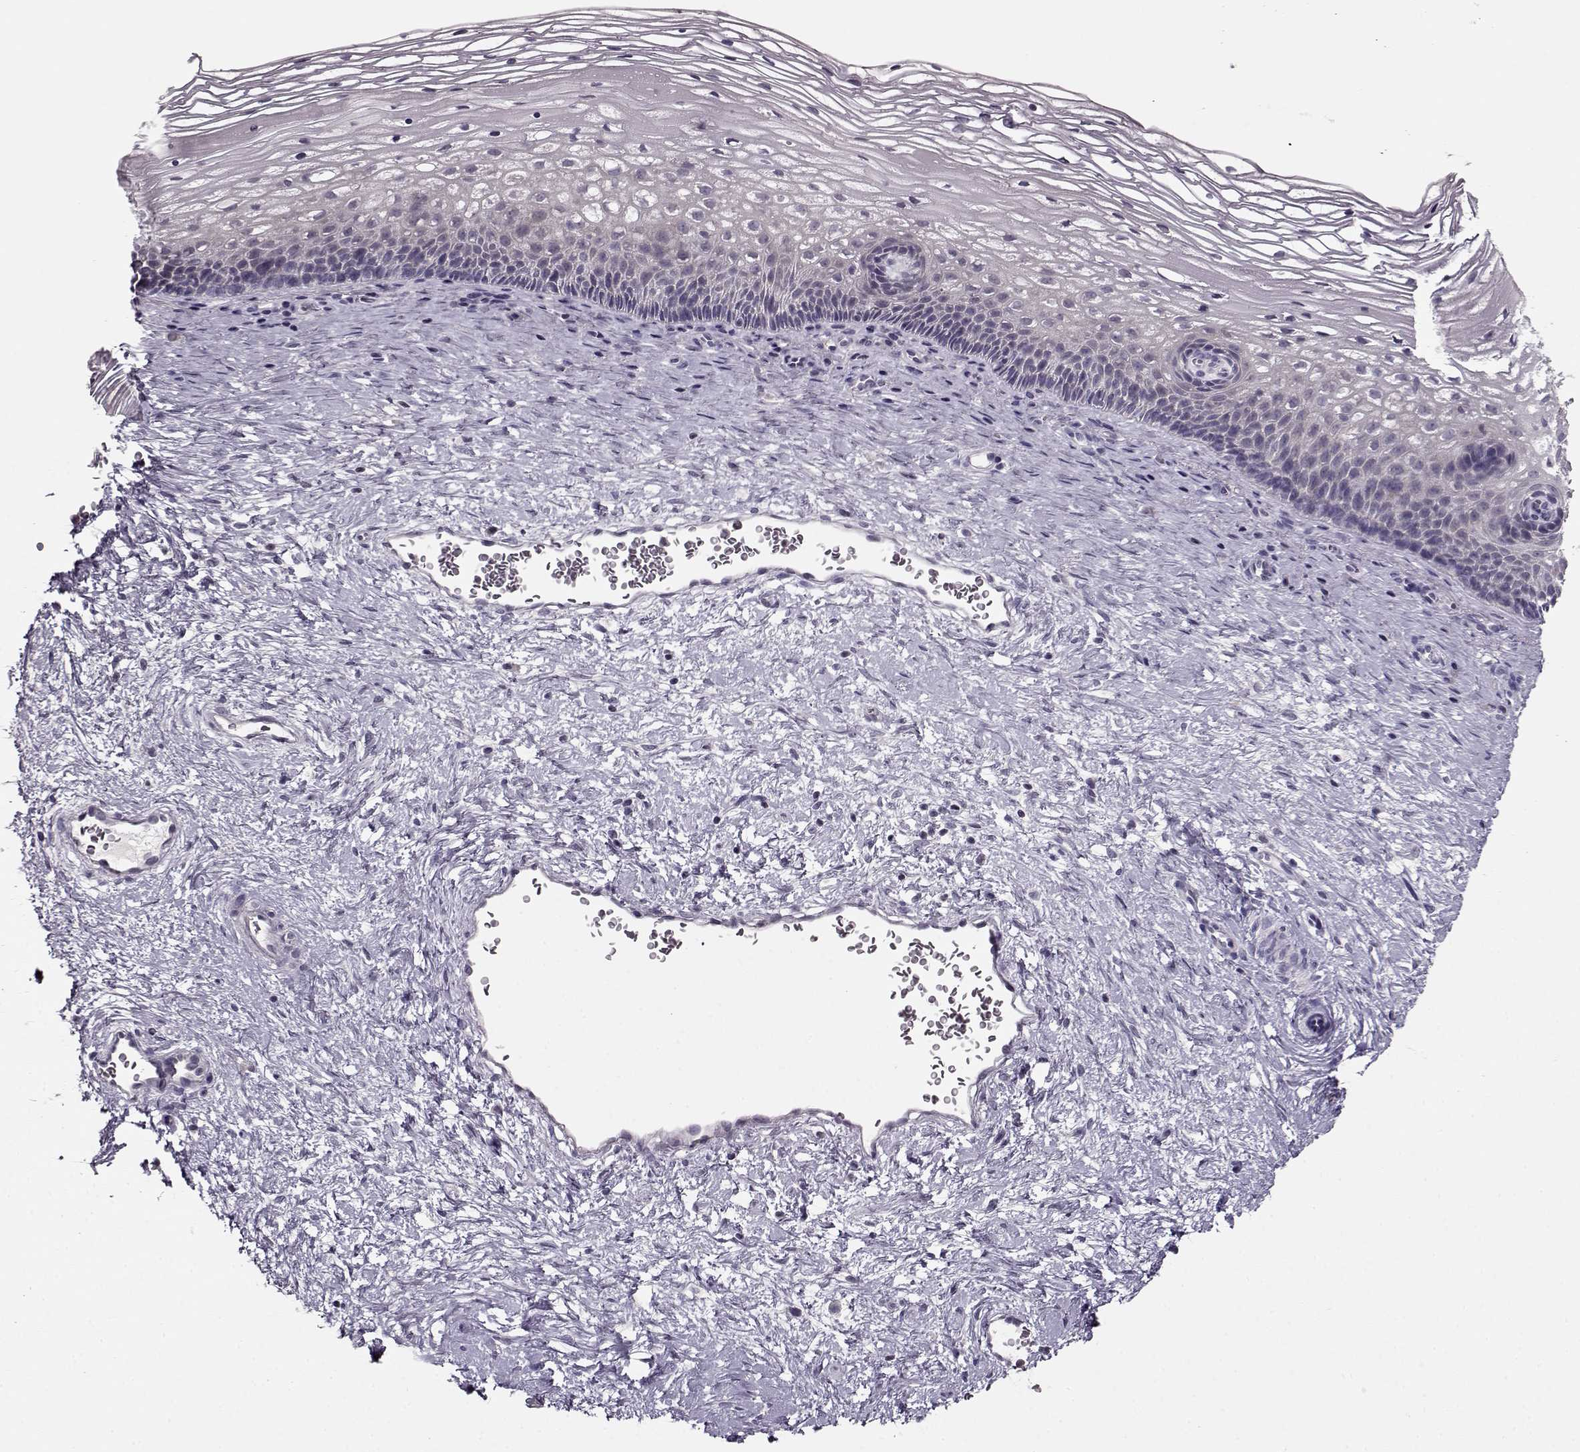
{"staining": {"intensity": "negative", "quantity": "none", "location": "none"}, "tissue": "cervix", "cell_type": "Glandular cells", "image_type": "normal", "snomed": [{"axis": "morphology", "description": "Normal tissue, NOS"}, {"axis": "topography", "description": "Cervix"}], "caption": "Human cervix stained for a protein using immunohistochemistry (IHC) demonstrates no positivity in glandular cells.", "gene": "RP1L1", "patient": {"sex": "female", "age": 34}}